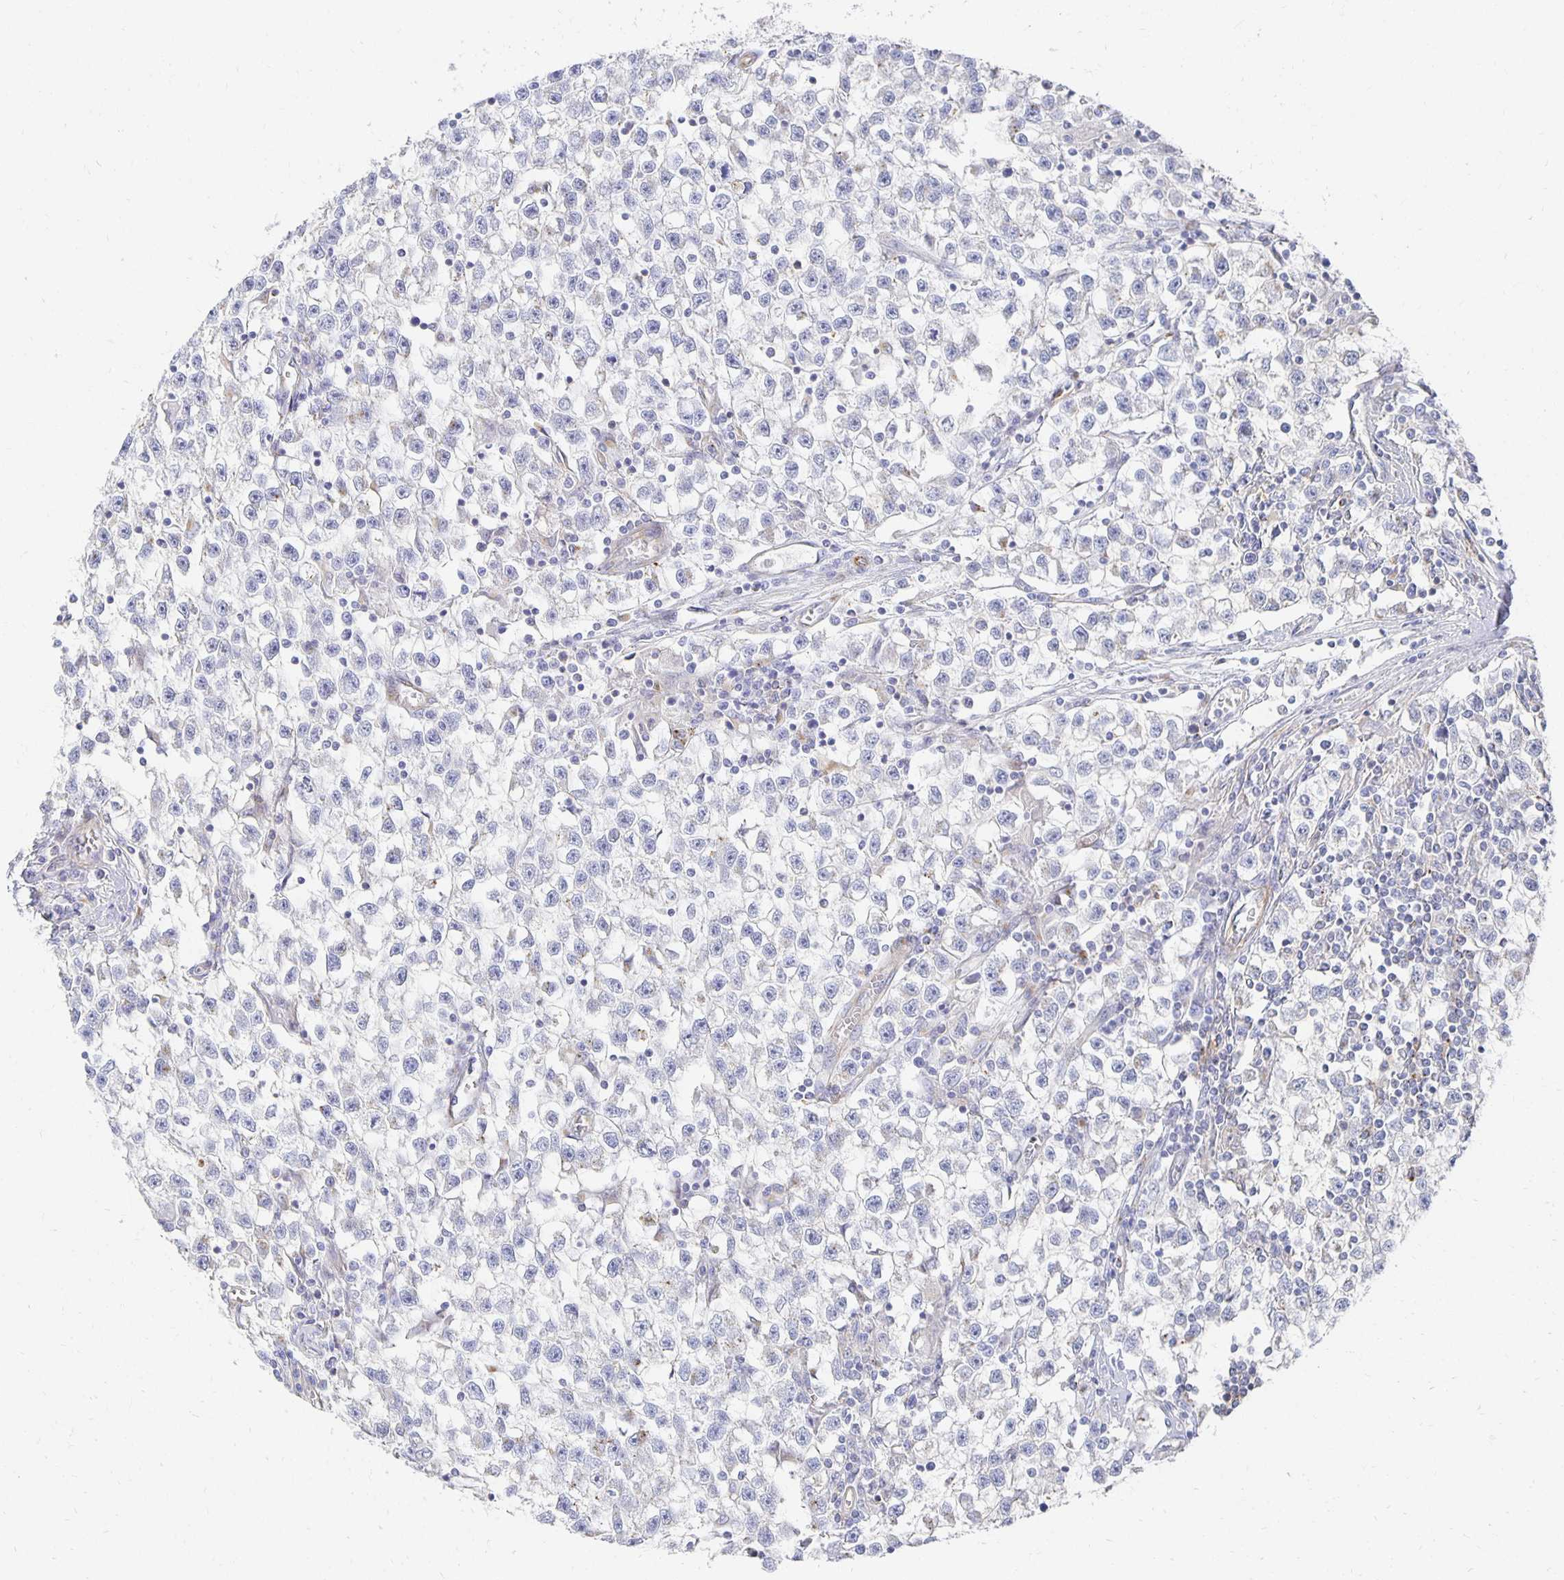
{"staining": {"intensity": "negative", "quantity": "none", "location": "none"}, "tissue": "testis cancer", "cell_type": "Tumor cells", "image_type": "cancer", "snomed": [{"axis": "morphology", "description": "Seminoma, NOS"}, {"axis": "topography", "description": "Testis"}], "caption": "Immunohistochemical staining of testis seminoma demonstrates no significant expression in tumor cells.", "gene": "TAAR1", "patient": {"sex": "male", "age": 31}}